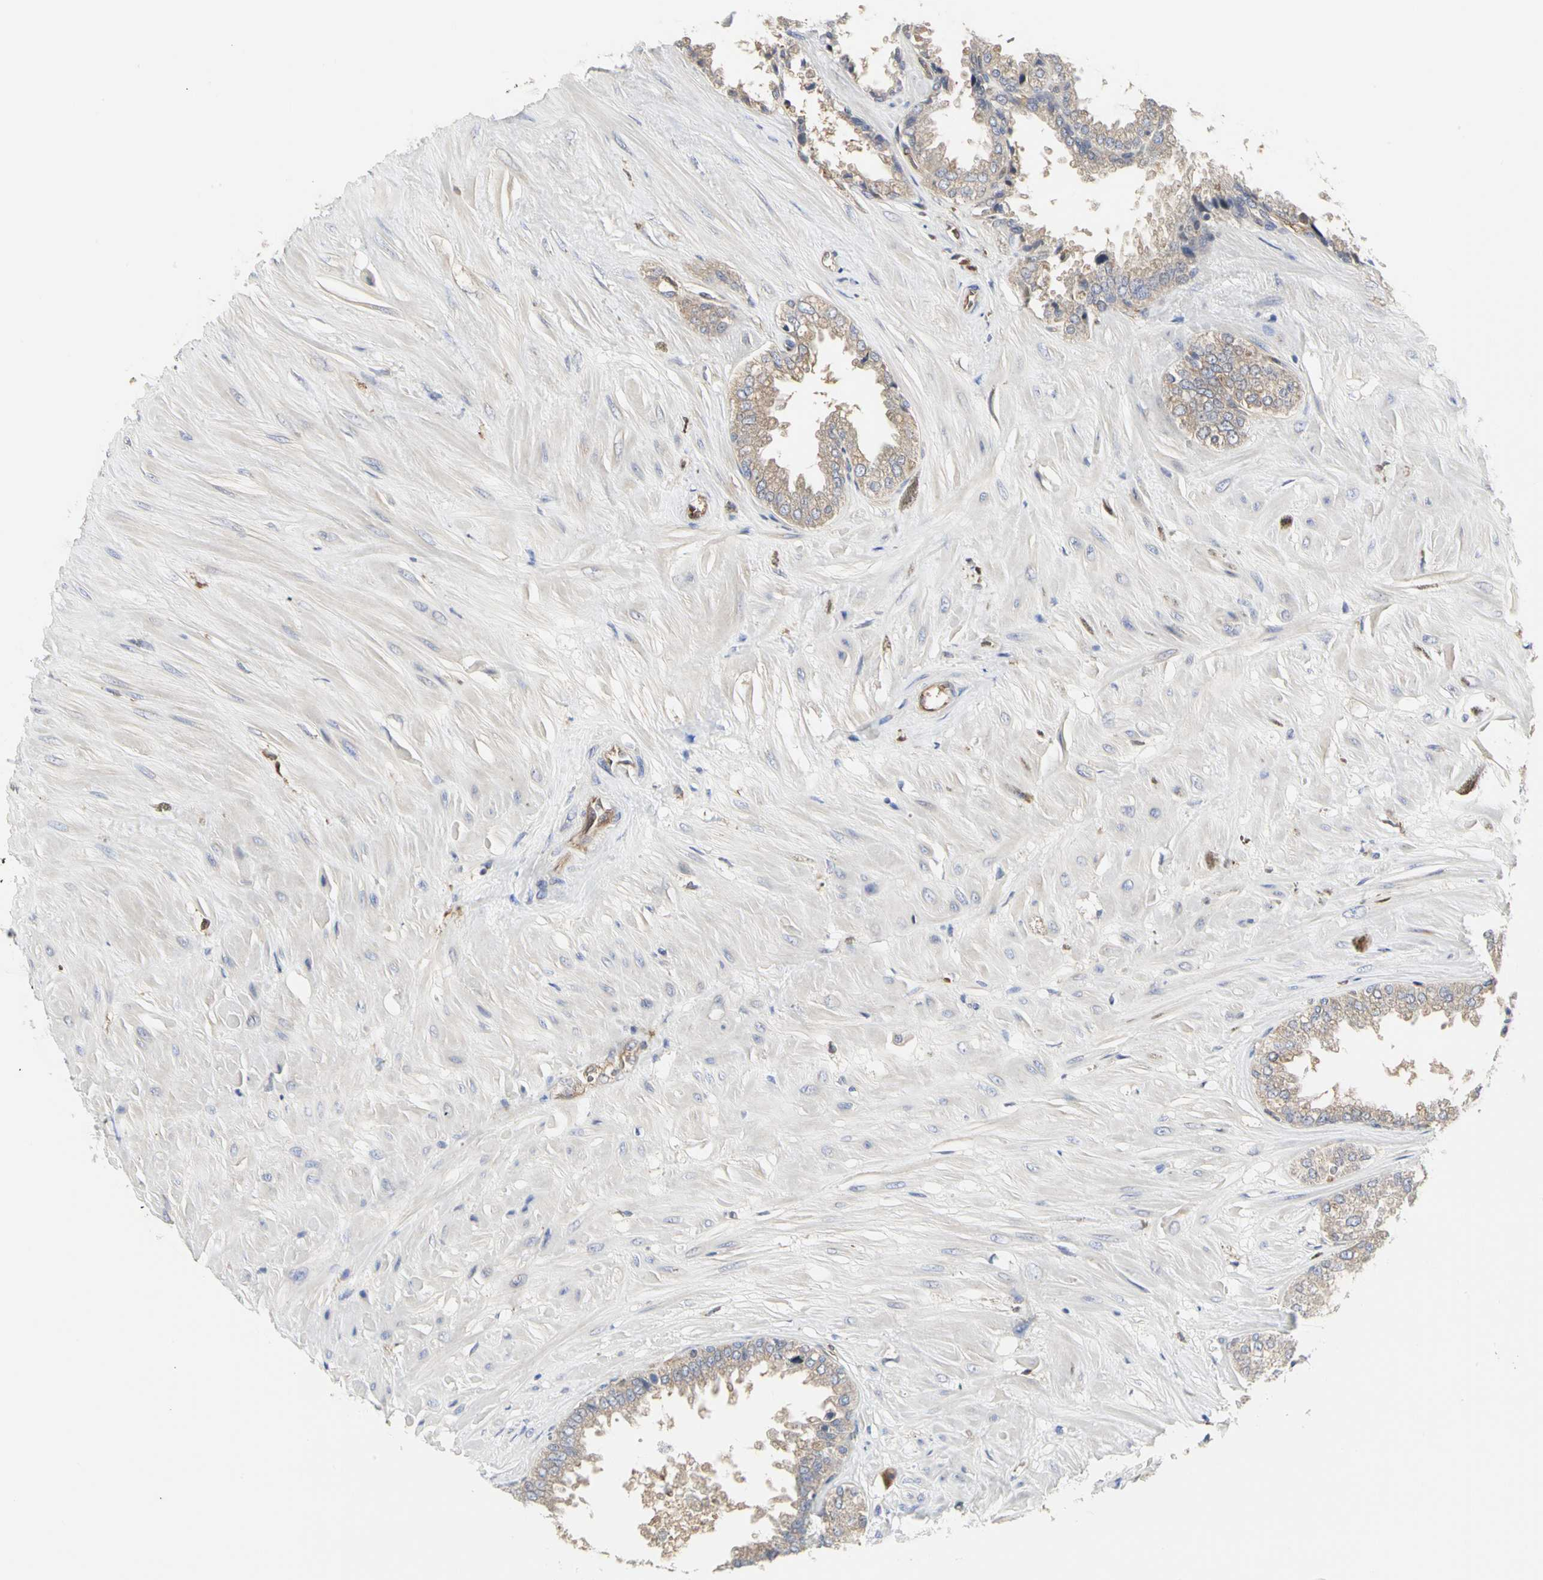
{"staining": {"intensity": "moderate", "quantity": ">75%", "location": "cytoplasmic/membranous"}, "tissue": "seminal vesicle", "cell_type": "Glandular cells", "image_type": "normal", "snomed": [{"axis": "morphology", "description": "Normal tissue, NOS"}, {"axis": "topography", "description": "Seminal veicle"}], "caption": "Immunohistochemical staining of normal human seminal vesicle reveals medium levels of moderate cytoplasmic/membranous positivity in about >75% of glandular cells.", "gene": "C3orf52", "patient": {"sex": "male", "age": 46}}